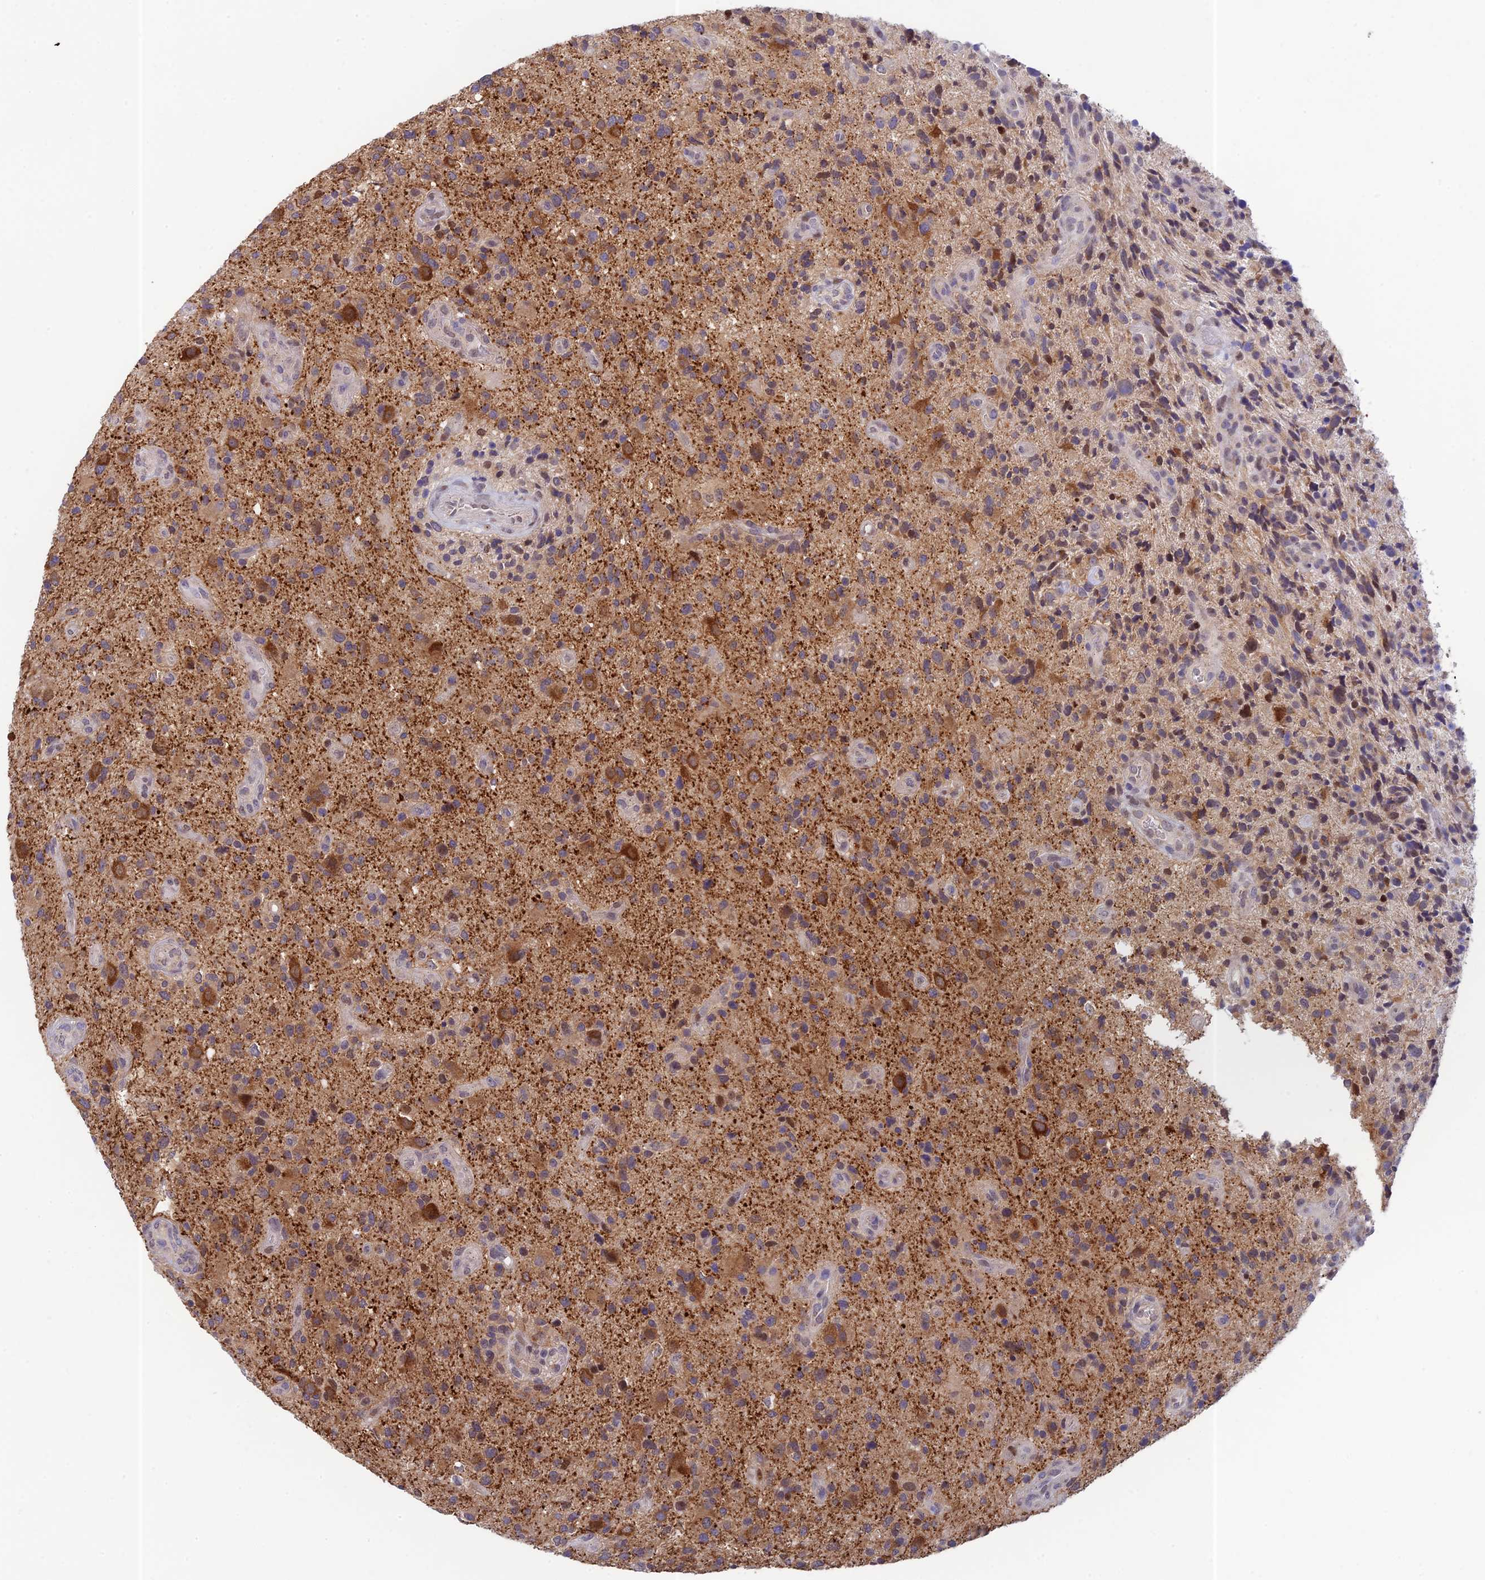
{"staining": {"intensity": "weak", "quantity": "<25%", "location": "cytoplasmic/membranous"}, "tissue": "glioma", "cell_type": "Tumor cells", "image_type": "cancer", "snomed": [{"axis": "morphology", "description": "Glioma, malignant, High grade"}, {"axis": "topography", "description": "Brain"}], "caption": "The IHC micrograph has no significant expression in tumor cells of glioma tissue. (DAB immunohistochemistry (IHC) with hematoxylin counter stain).", "gene": "MRPL17", "patient": {"sex": "male", "age": 47}}